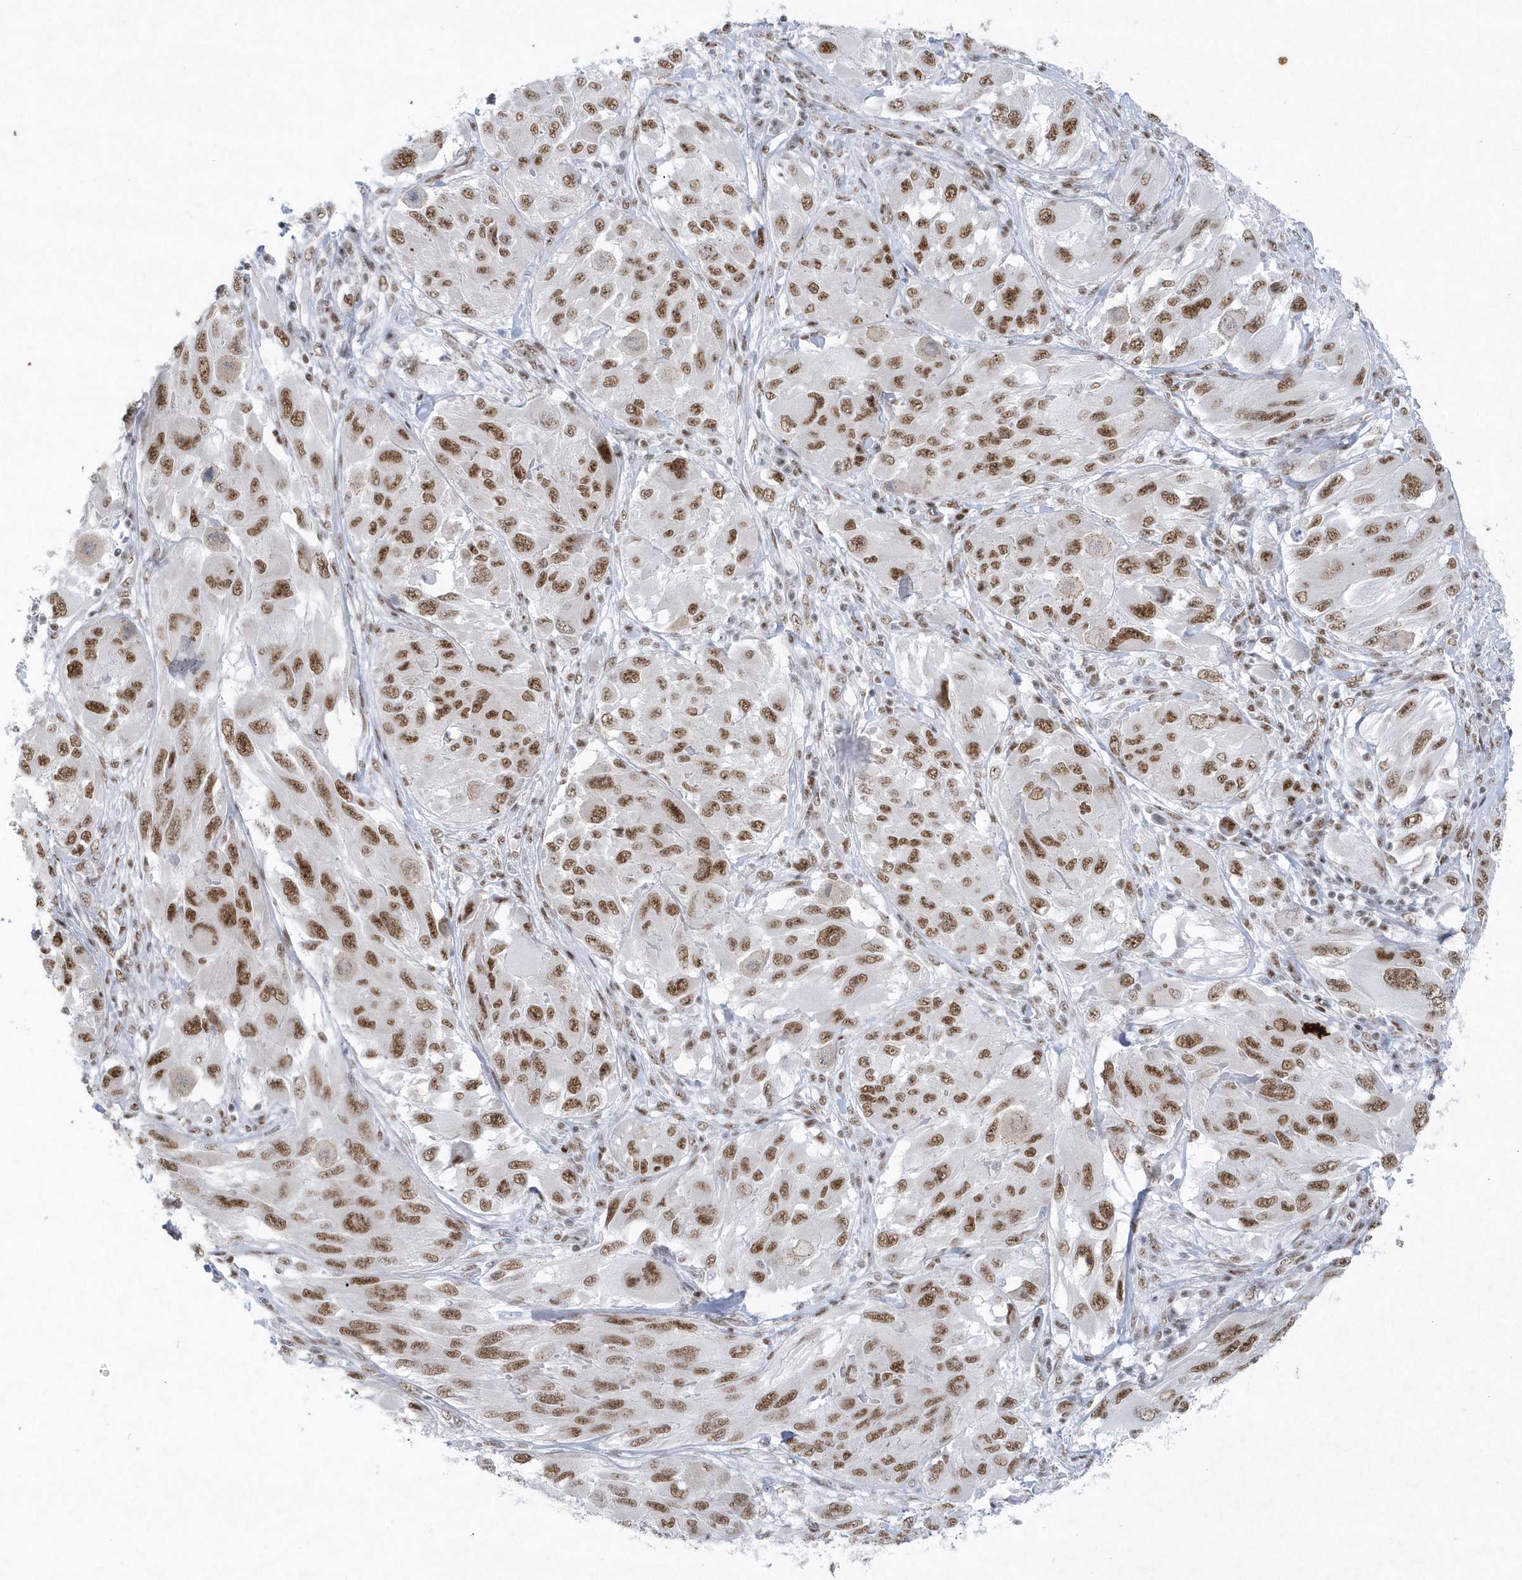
{"staining": {"intensity": "moderate", "quantity": ">75%", "location": "nuclear"}, "tissue": "melanoma", "cell_type": "Tumor cells", "image_type": "cancer", "snomed": [{"axis": "morphology", "description": "Malignant melanoma, NOS"}, {"axis": "topography", "description": "Skin"}], "caption": "Human melanoma stained with a brown dye exhibits moderate nuclear positive staining in approximately >75% of tumor cells.", "gene": "DCLRE1A", "patient": {"sex": "female", "age": 91}}